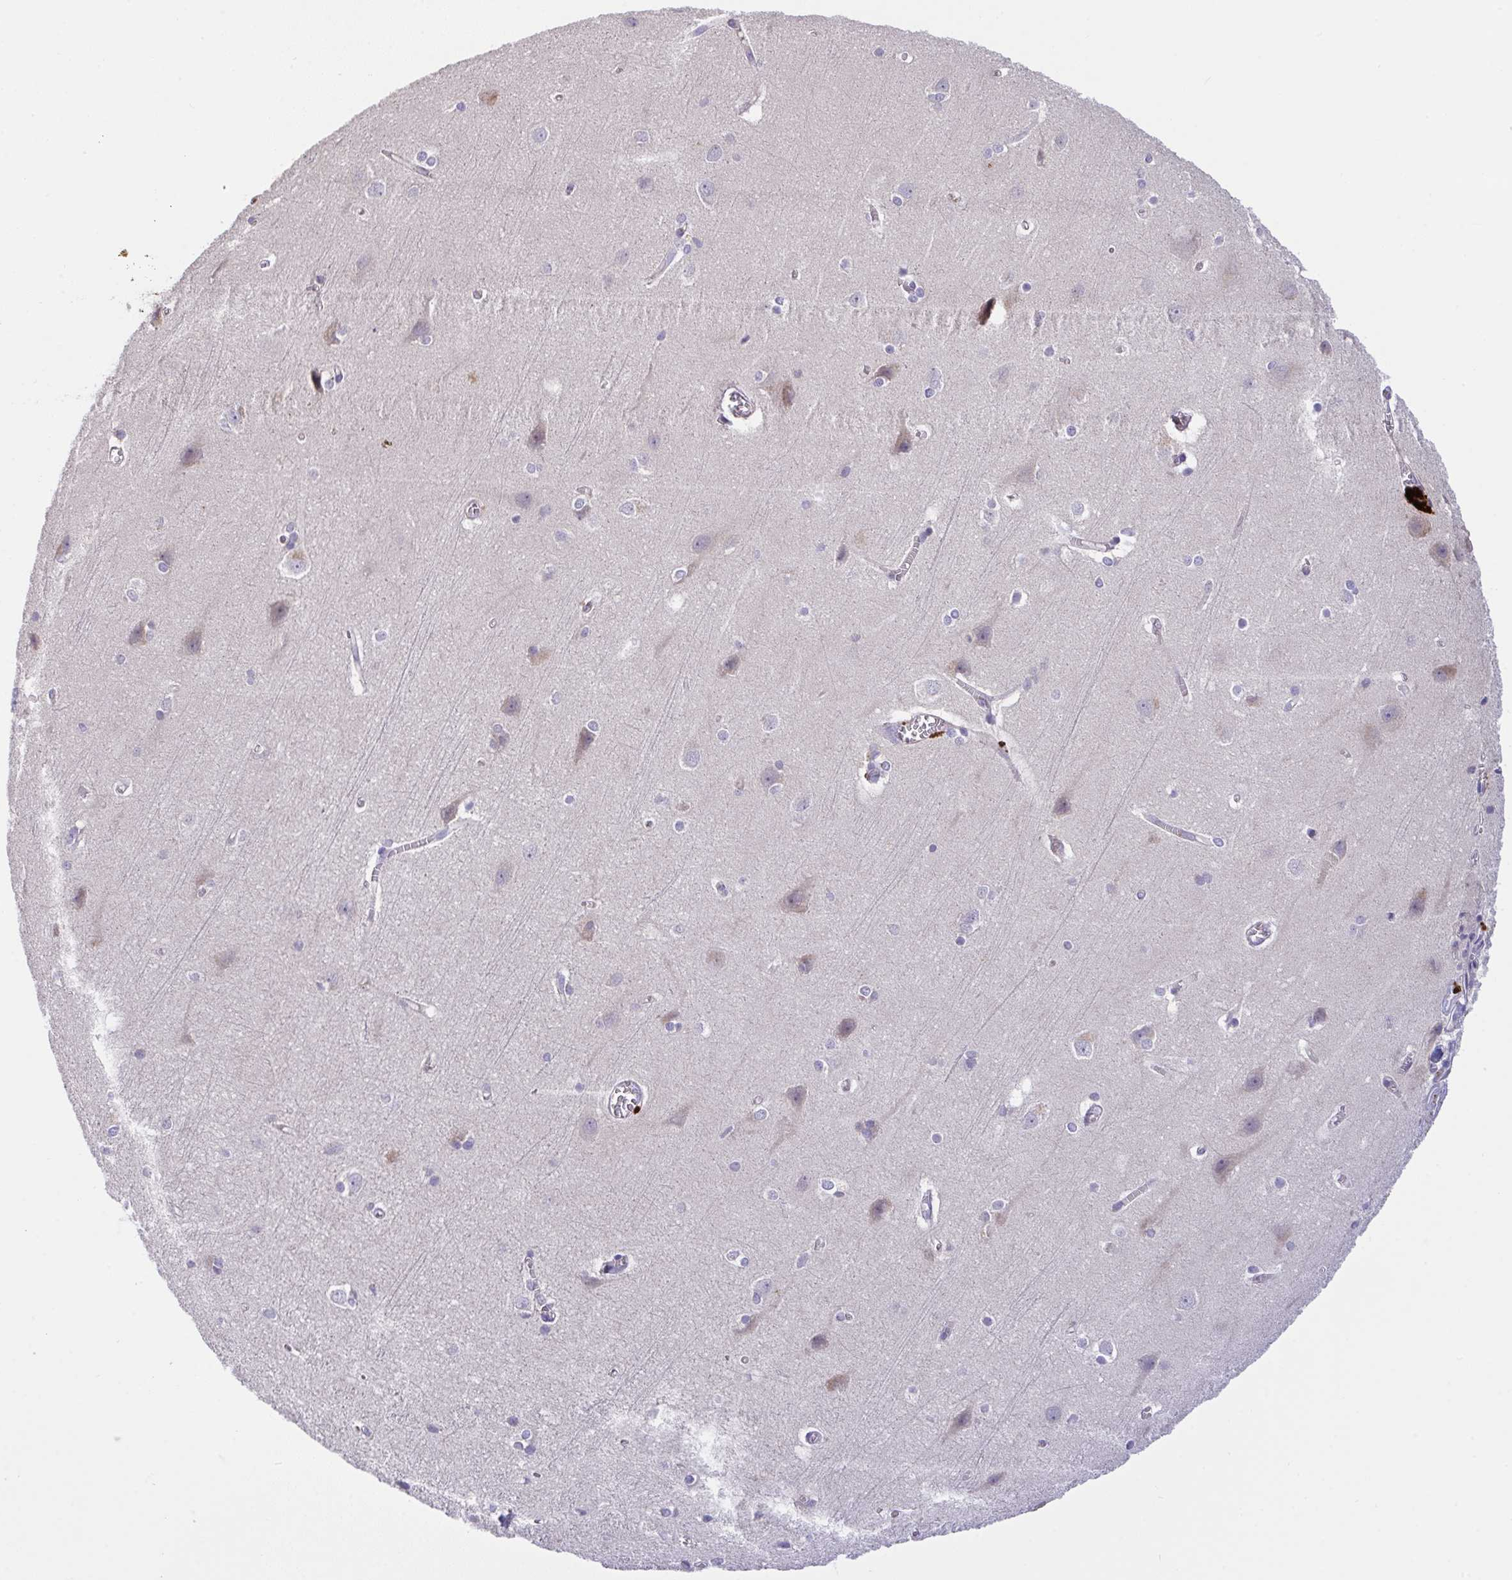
{"staining": {"intensity": "negative", "quantity": "none", "location": "none"}, "tissue": "cerebral cortex", "cell_type": "Endothelial cells", "image_type": "normal", "snomed": [{"axis": "morphology", "description": "Normal tissue, NOS"}, {"axis": "topography", "description": "Cerebral cortex"}], "caption": "A high-resolution micrograph shows immunohistochemistry (IHC) staining of unremarkable cerebral cortex, which displays no significant staining in endothelial cells. (Stains: DAB (3,3'-diaminobenzidine) immunohistochemistry (IHC) with hematoxylin counter stain, Microscopy: brightfield microscopy at high magnification).", "gene": "ZNF581", "patient": {"sex": "male", "age": 37}}